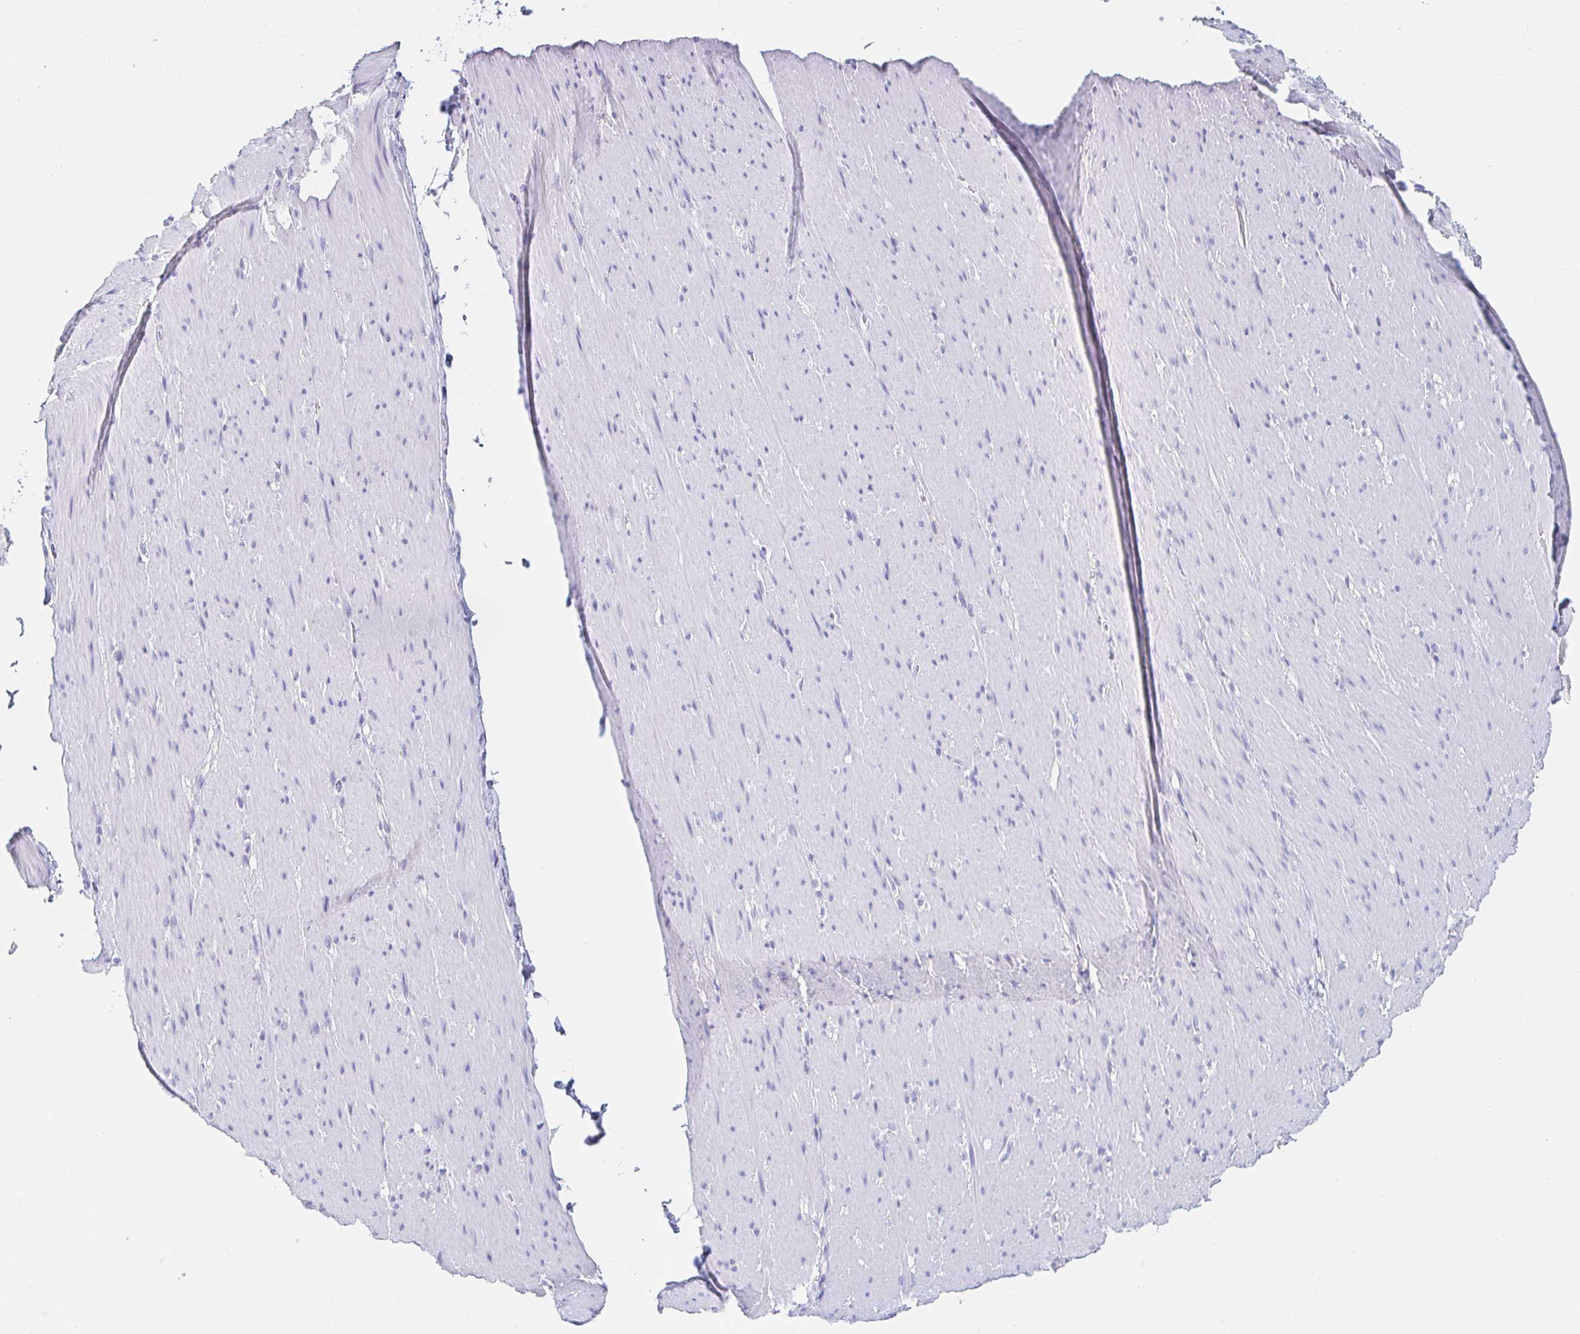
{"staining": {"intensity": "negative", "quantity": "none", "location": "none"}, "tissue": "smooth muscle", "cell_type": "Smooth muscle cells", "image_type": "normal", "snomed": [{"axis": "morphology", "description": "Normal tissue, NOS"}, {"axis": "topography", "description": "Smooth muscle"}, {"axis": "topography", "description": "Rectum"}], "caption": "Smooth muscle cells show no significant expression in unremarkable smooth muscle.", "gene": "PDE6B", "patient": {"sex": "male", "age": 53}}